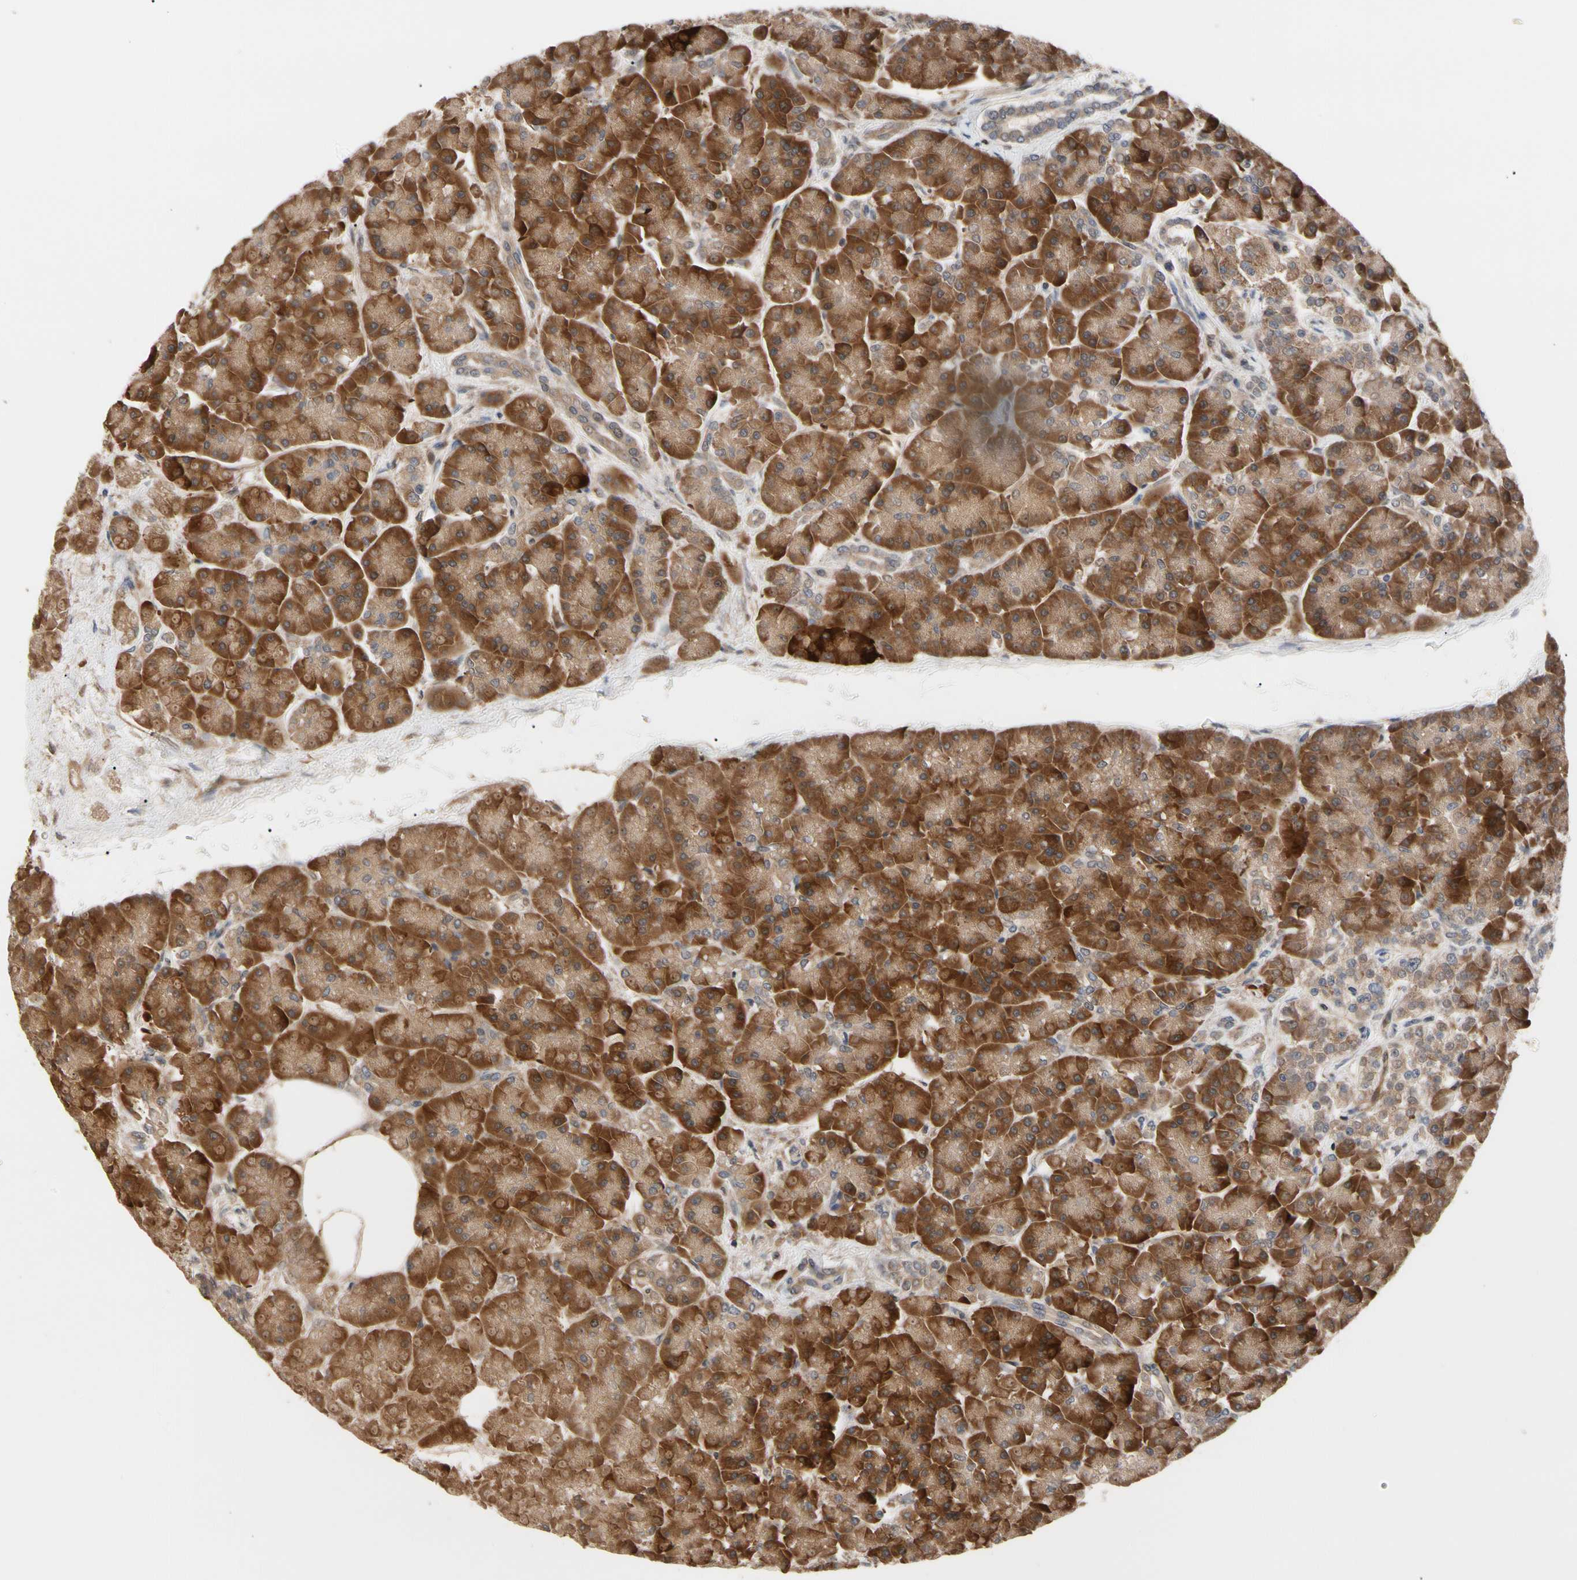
{"staining": {"intensity": "strong", "quantity": ">75%", "location": "cytoplasmic/membranous"}, "tissue": "pancreas", "cell_type": "Exocrine glandular cells", "image_type": "normal", "snomed": [{"axis": "morphology", "description": "Normal tissue, NOS"}, {"axis": "topography", "description": "Pancreas"}], "caption": "A micrograph of pancreas stained for a protein displays strong cytoplasmic/membranous brown staining in exocrine glandular cells.", "gene": "CYTIP", "patient": {"sex": "female", "age": 70}}